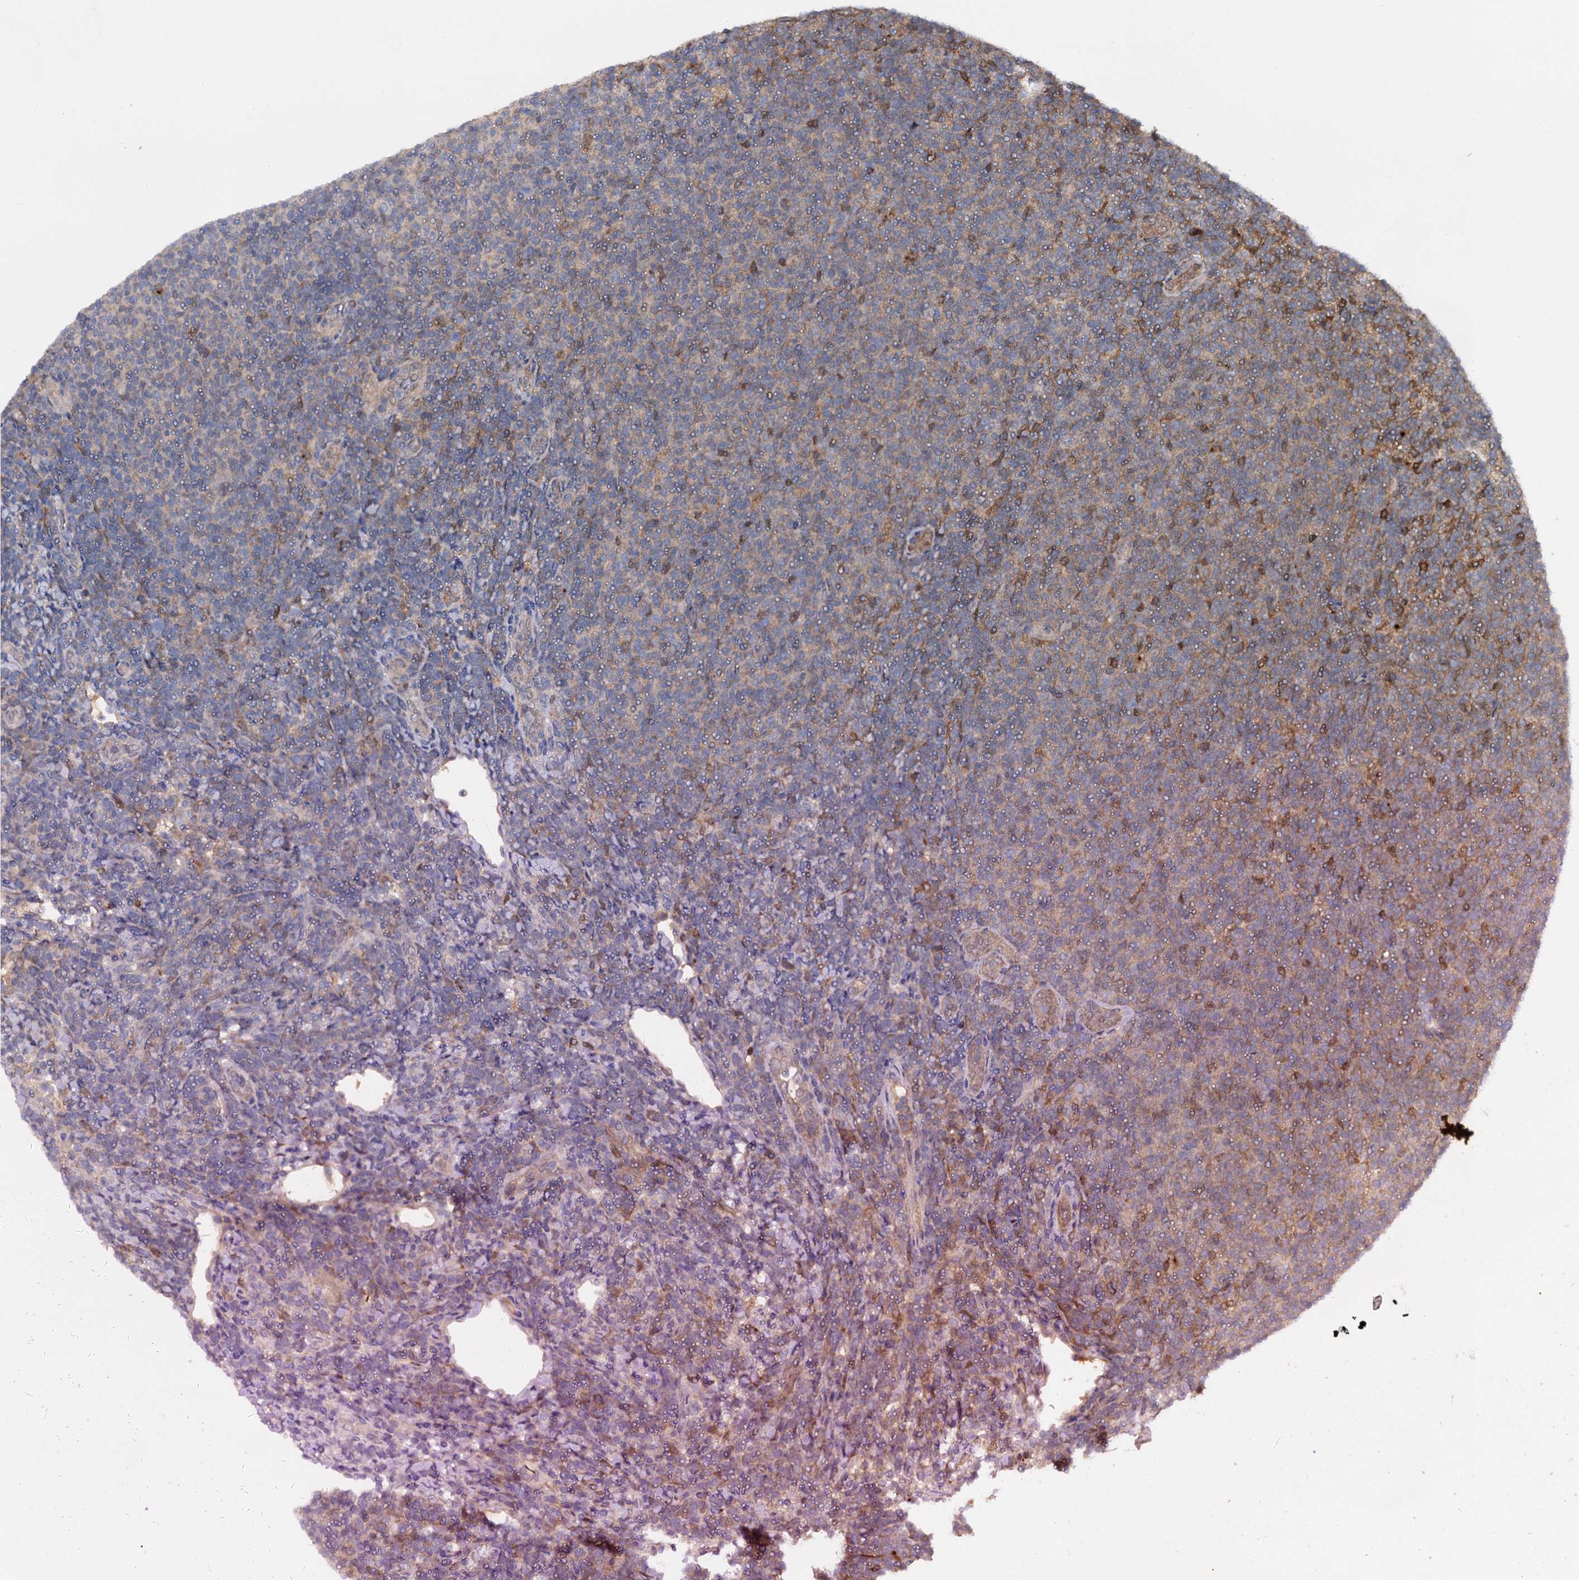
{"staining": {"intensity": "negative", "quantity": "none", "location": "none"}, "tissue": "lymphoma", "cell_type": "Tumor cells", "image_type": "cancer", "snomed": [{"axis": "morphology", "description": "Malignant lymphoma, non-Hodgkin's type, Low grade"}, {"axis": "topography", "description": "Lymph node"}], "caption": "Tumor cells show no significant protein expression in lymphoma.", "gene": "SELENOP", "patient": {"sex": "male", "age": 66}}